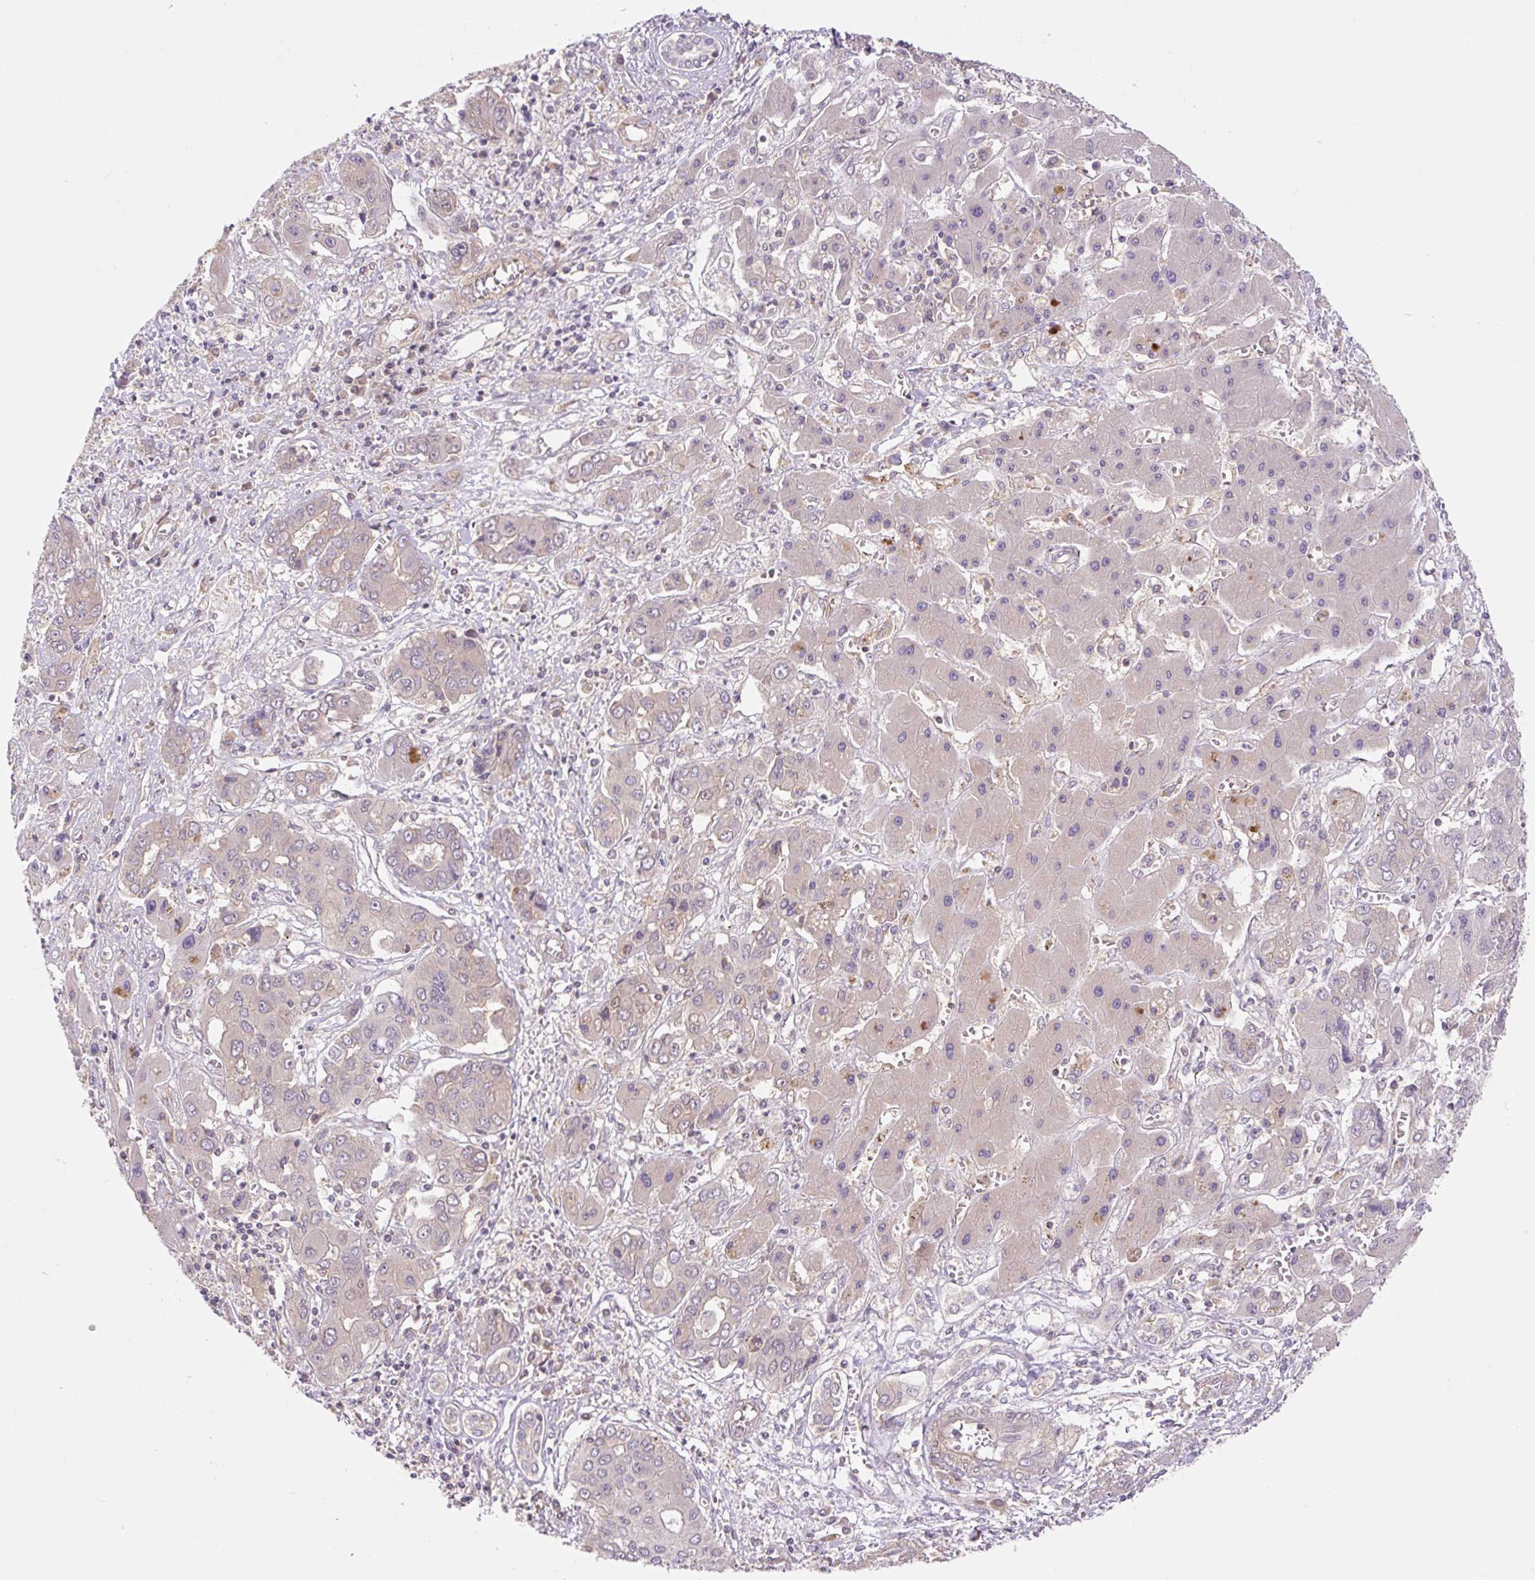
{"staining": {"intensity": "negative", "quantity": "none", "location": "none"}, "tissue": "liver cancer", "cell_type": "Tumor cells", "image_type": "cancer", "snomed": [{"axis": "morphology", "description": "Cholangiocarcinoma"}, {"axis": "topography", "description": "Liver"}], "caption": "Immunohistochemical staining of human liver cancer (cholangiocarcinoma) exhibits no significant expression in tumor cells.", "gene": "COX8A", "patient": {"sex": "male", "age": 67}}